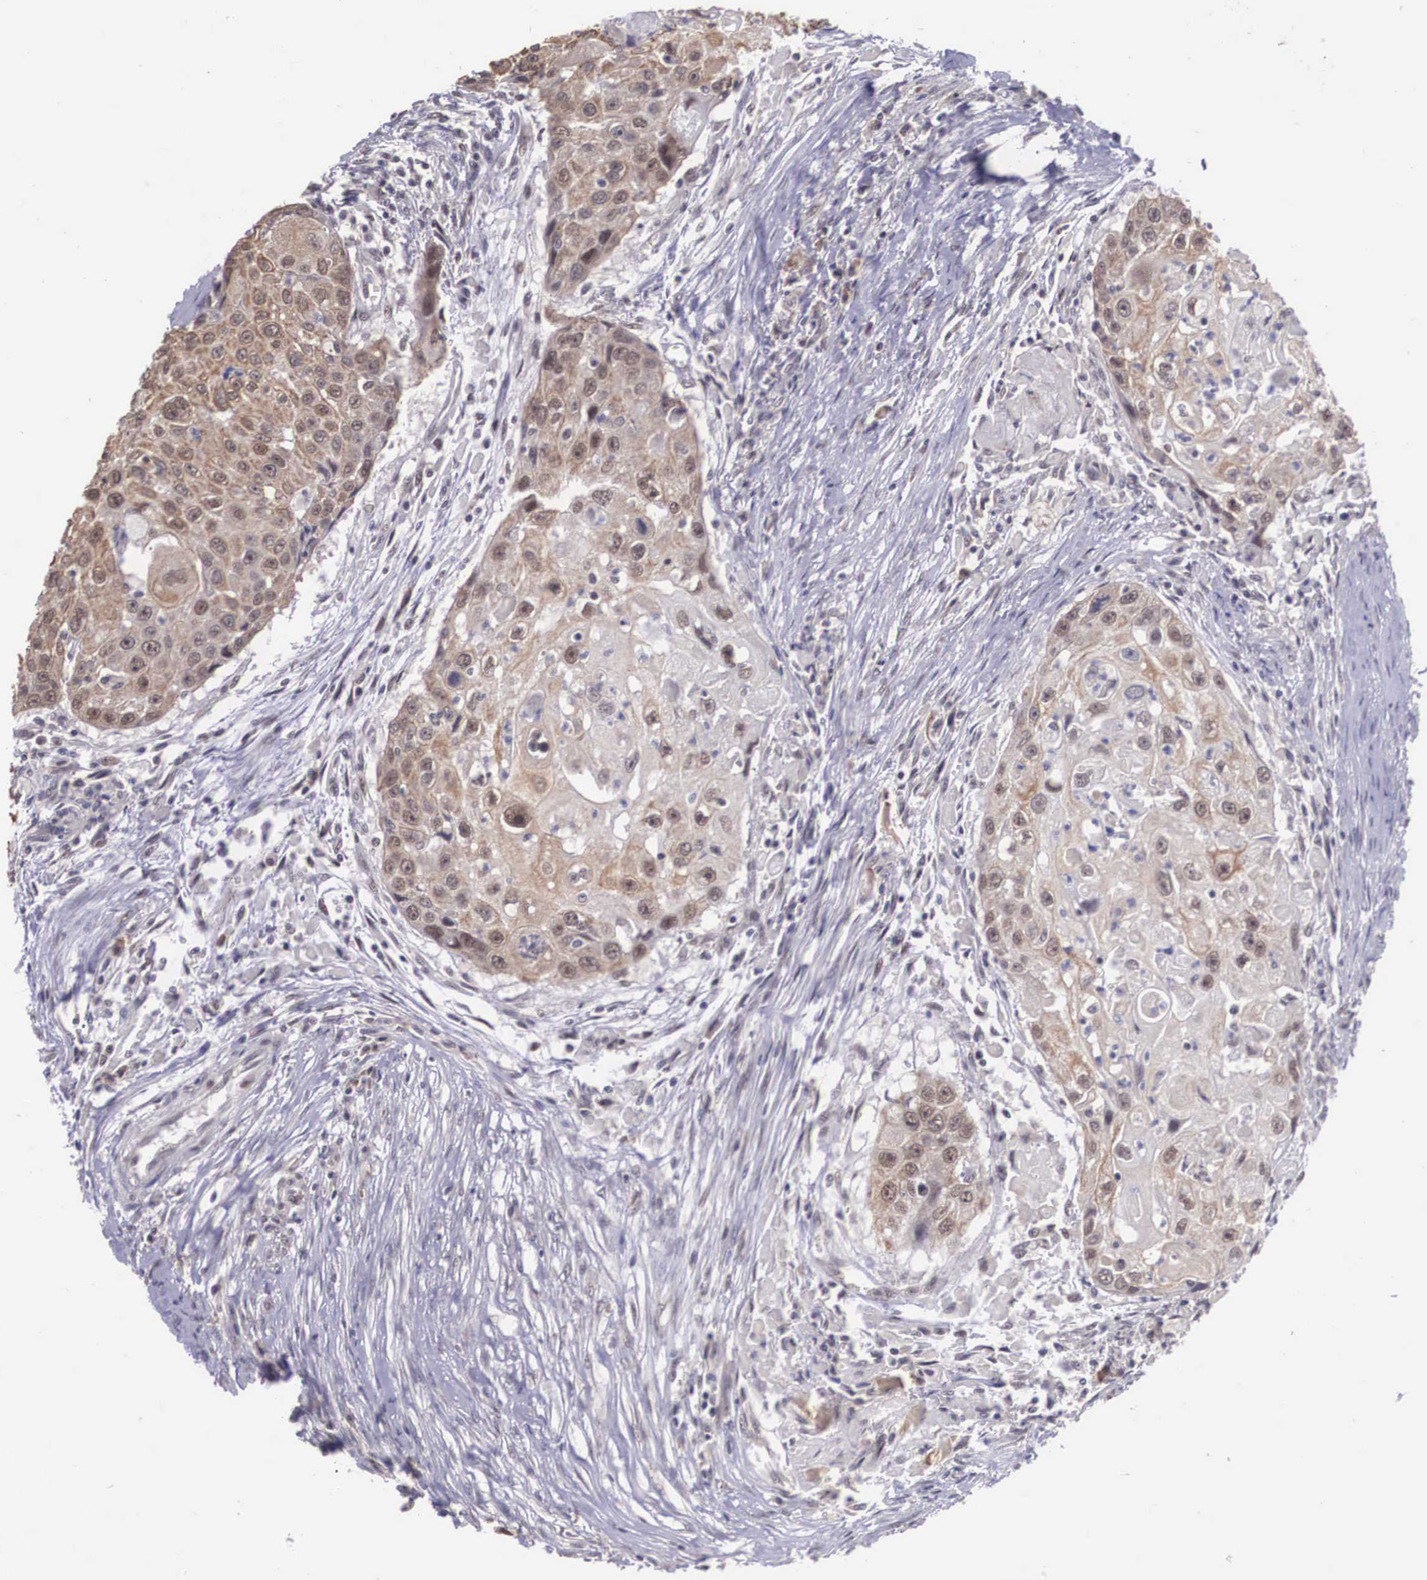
{"staining": {"intensity": "weak", "quantity": "25%-75%", "location": "nuclear"}, "tissue": "head and neck cancer", "cell_type": "Tumor cells", "image_type": "cancer", "snomed": [{"axis": "morphology", "description": "Squamous cell carcinoma, NOS"}, {"axis": "topography", "description": "Head-Neck"}], "caption": "The immunohistochemical stain labels weak nuclear expression in tumor cells of head and neck squamous cell carcinoma tissue. (Brightfield microscopy of DAB IHC at high magnification).", "gene": "ZNF275", "patient": {"sex": "male", "age": 64}}